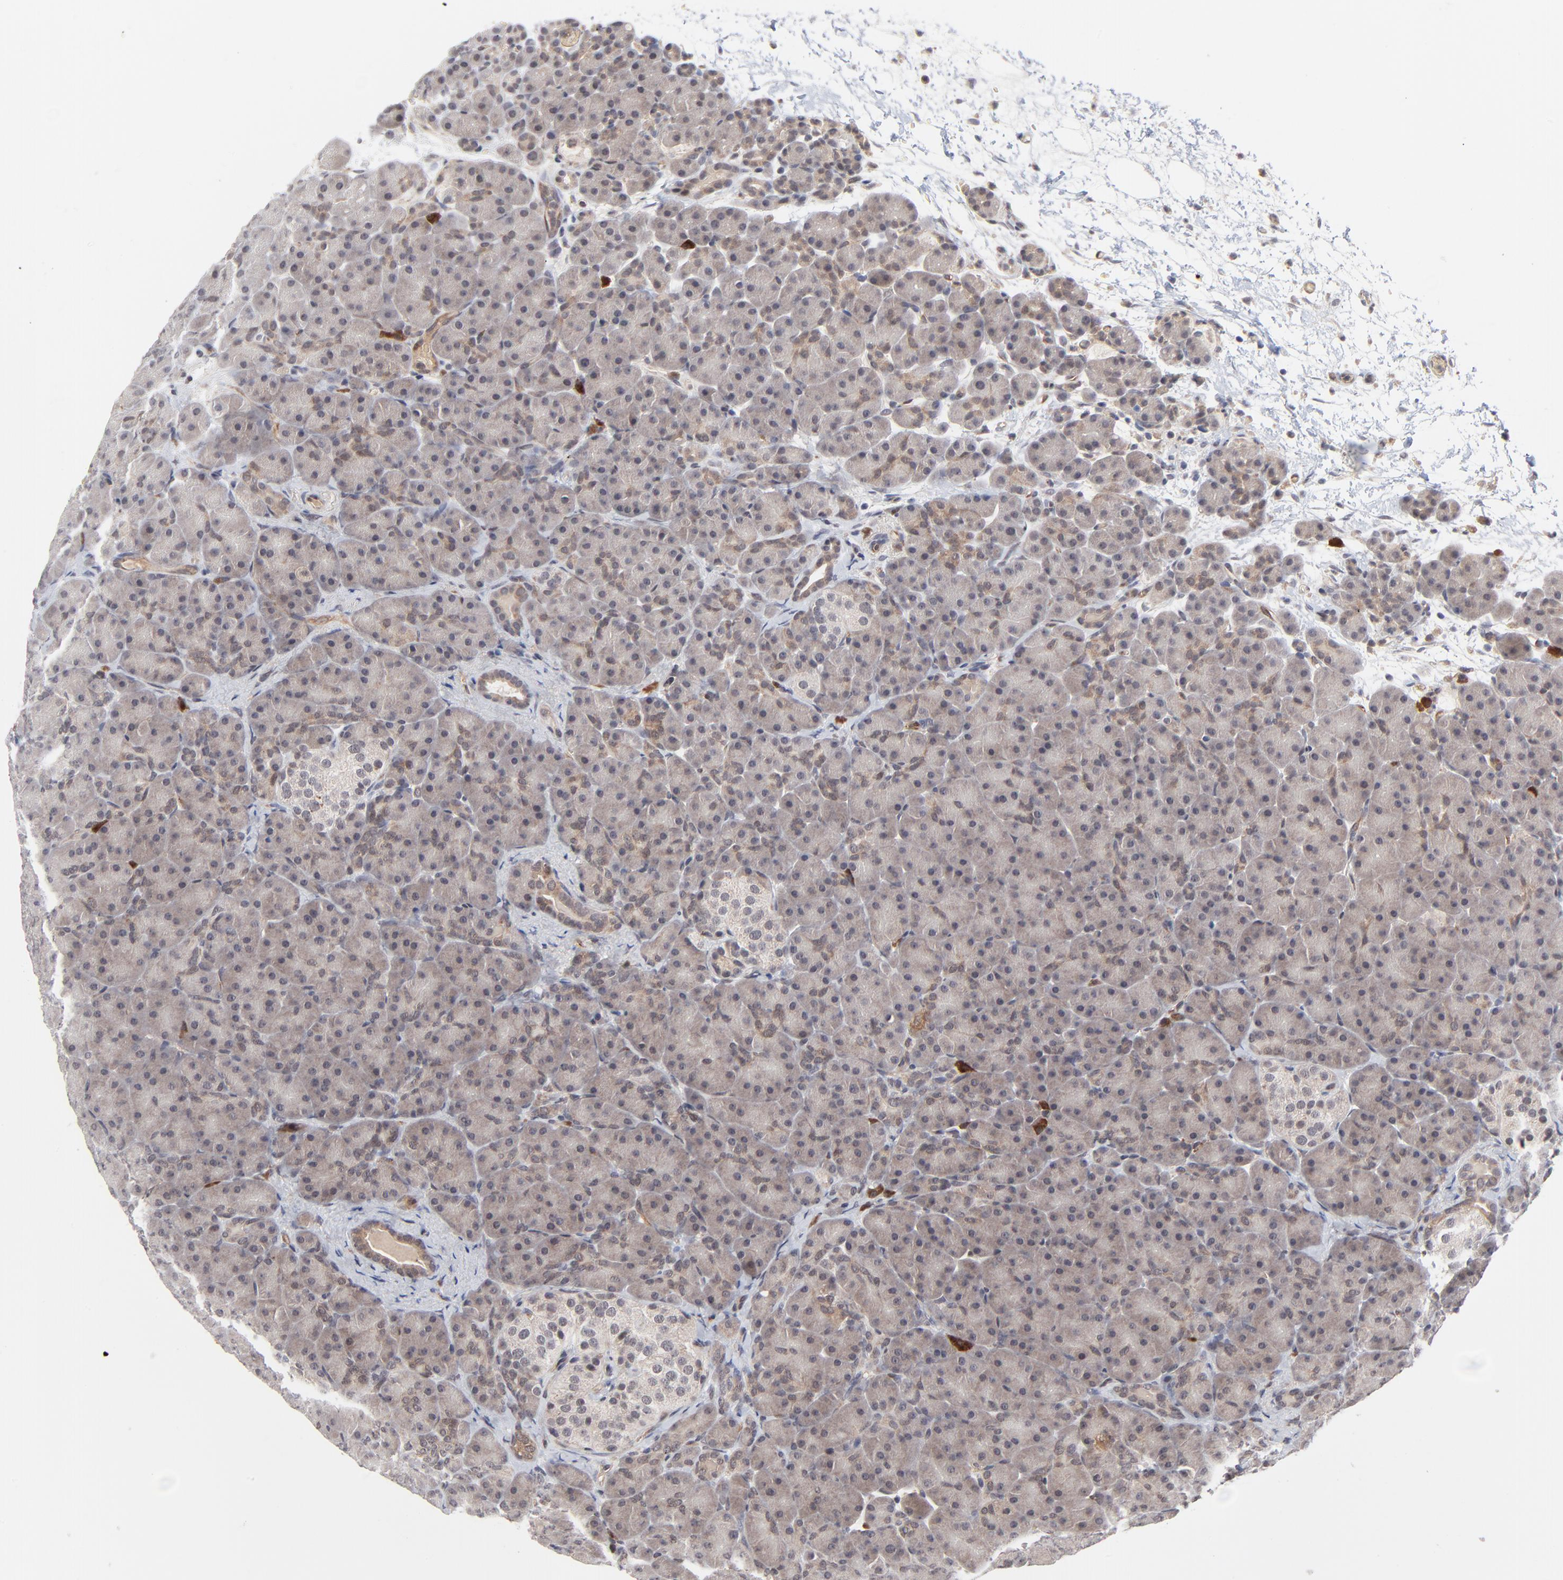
{"staining": {"intensity": "weak", "quantity": "25%-75%", "location": "cytoplasmic/membranous"}, "tissue": "pancreas", "cell_type": "Exocrine glandular cells", "image_type": "normal", "snomed": [{"axis": "morphology", "description": "Normal tissue, NOS"}, {"axis": "topography", "description": "Pancreas"}], "caption": "A brown stain labels weak cytoplasmic/membranous expression of a protein in exocrine glandular cells of normal human pancreas. The staining was performed using DAB (3,3'-diaminobenzidine), with brown indicating positive protein expression. Nuclei are stained blue with hematoxylin.", "gene": "CASP10", "patient": {"sex": "male", "age": 66}}